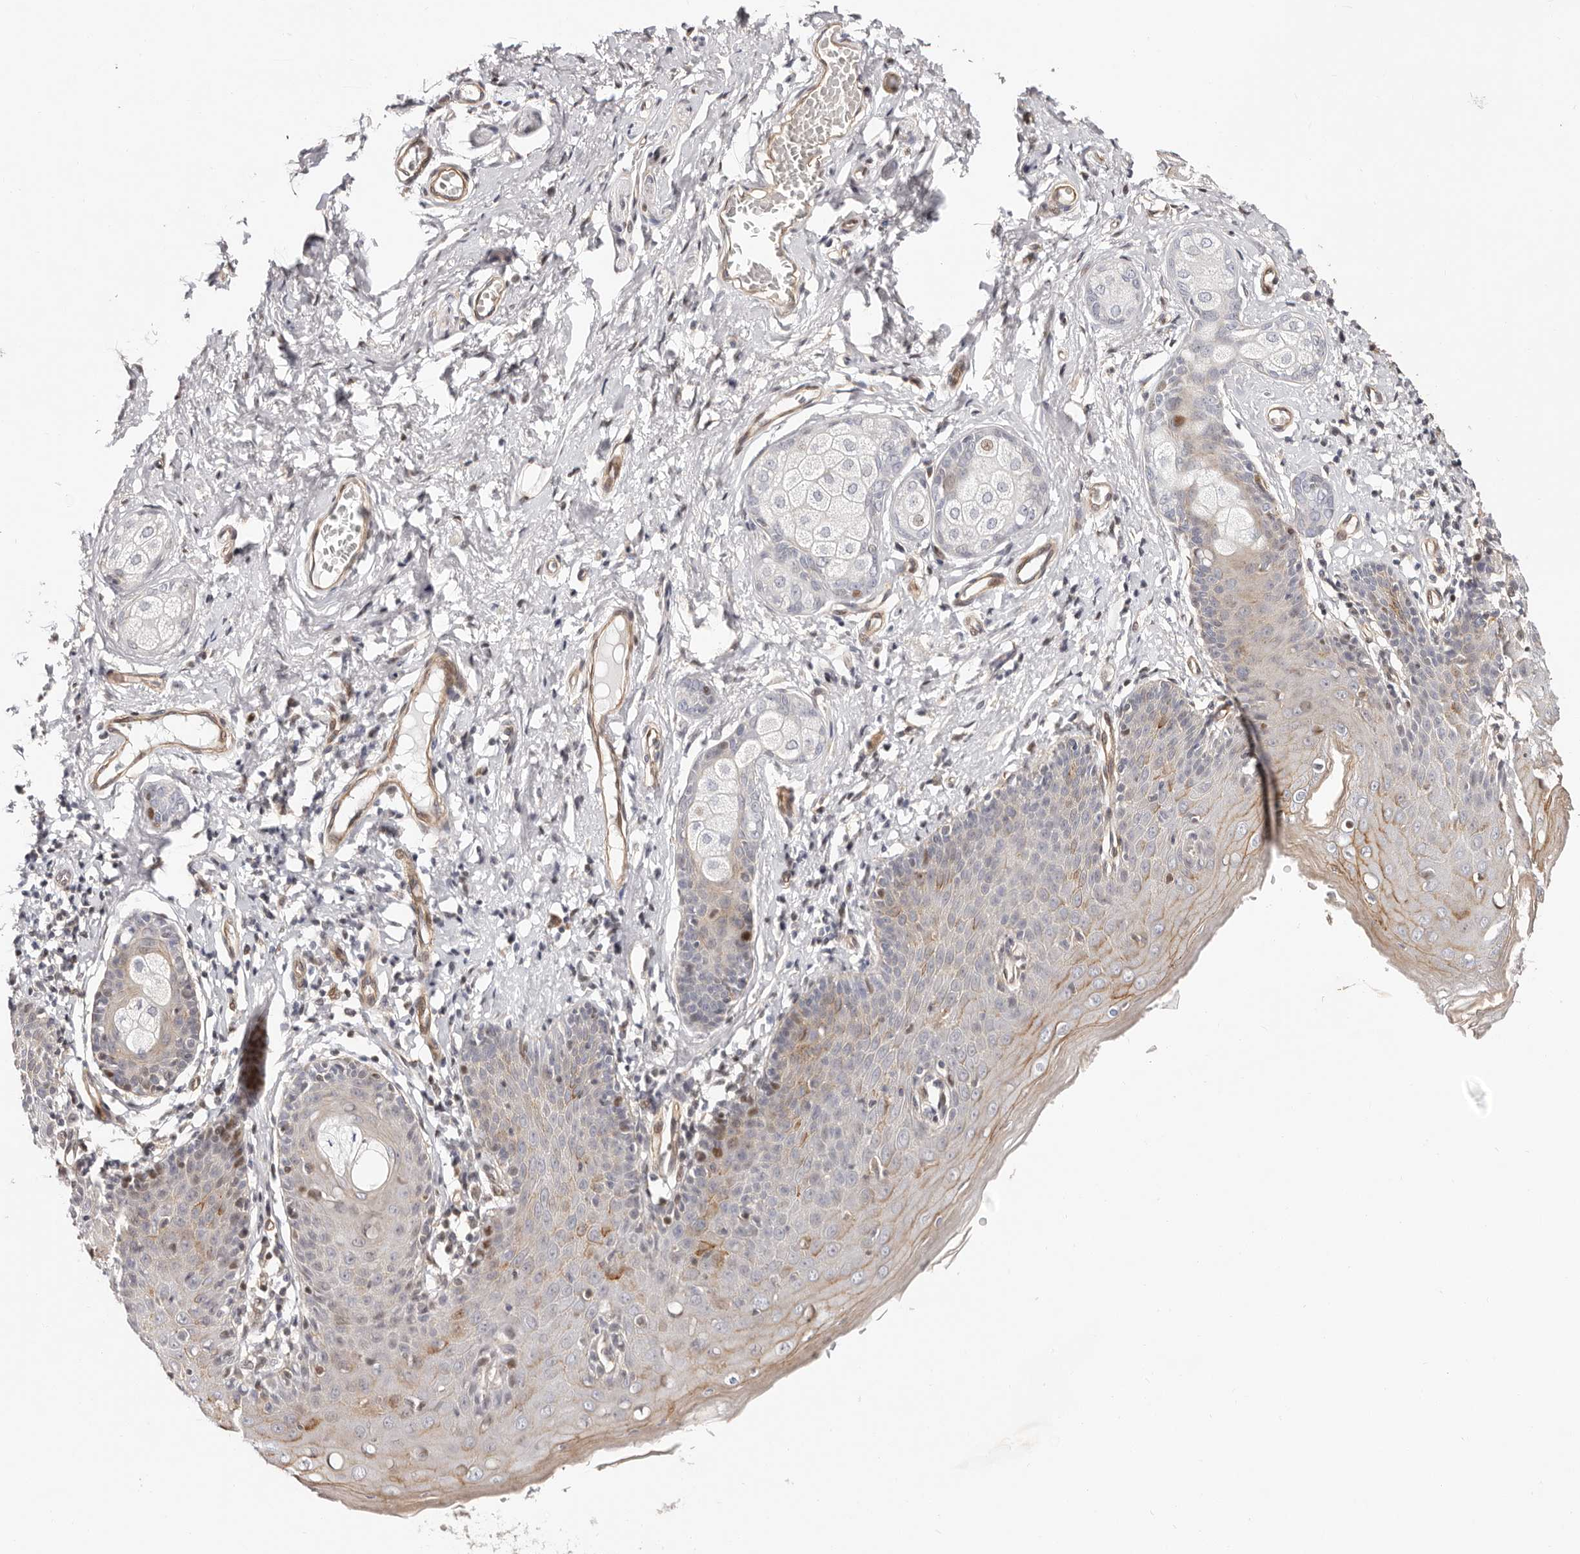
{"staining": {"intensity": "moderate", "quantity": "<25%", "location": "cytoplasmic/membranous,nuclear"}, "tissue": "skin", "cell_type": "Epidermal cells", "image_type": "normal", "snomed": [{"axis": "morphology", "description": "Normal tissue, NOS"}, {"axis": "topography", "description": "Vulva"}], "caption": "Skin stained with DAB (3,3'-diaminobenzidine) immunohistochemistry shows low levels of moderate cytoplasmic/membranous,nuclear positivity in about <25% of epidermal cells. (Brightfield microscopy of DAB IHC at high magnification).", "gene": "EPHX3", "patient": {"sex": "female", "age": 66}}